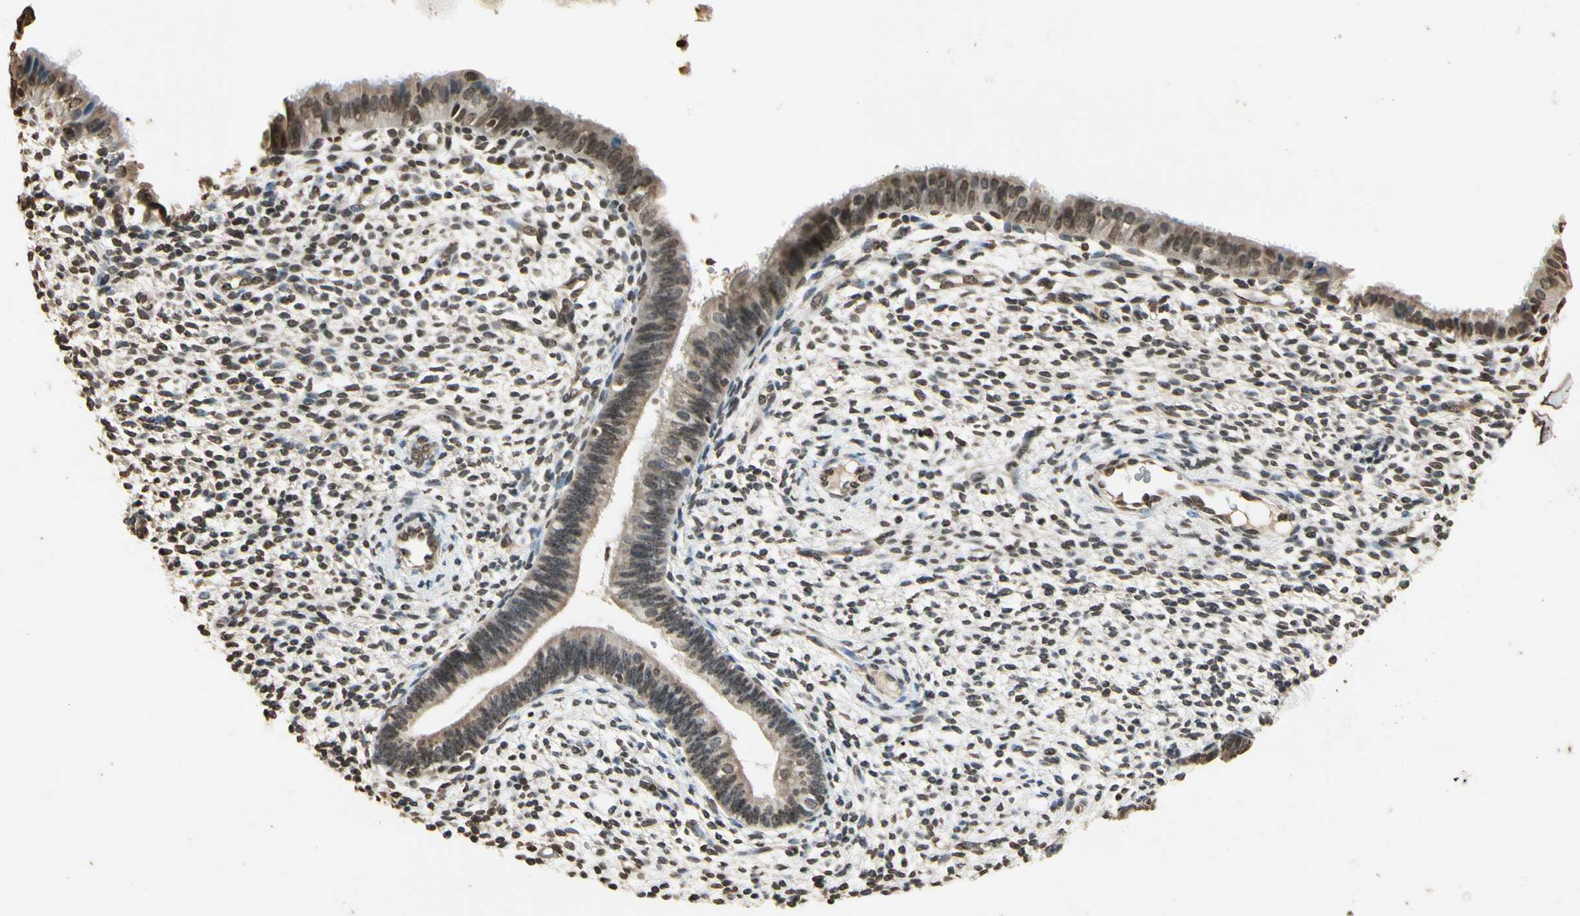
{"staining": {"intensity": "weak", "quantity": "25%-75%", "location": "nuclear"}, "tissue": "endometrium", "cell_type": "Cells in endometrial stroma", "image_type": "normal", "snomed": [{"axis": "morphology", "description": "Normal tissue, NOS"}, {"axis": "topography", "description": "Endometrium"}], "caption": "Weak nuclear positivity is identified in approximately 25%-75% of cells in endometrial stroma in unremarkable endometrium. The staining was performed using DAB (3,3'-diaminobenzidine), with brown indicating positive protein expression. Nuclei are stained blue with hematoxylin.", "gene": "TOP1", "patient": {"sex": "female", "age": 61}}